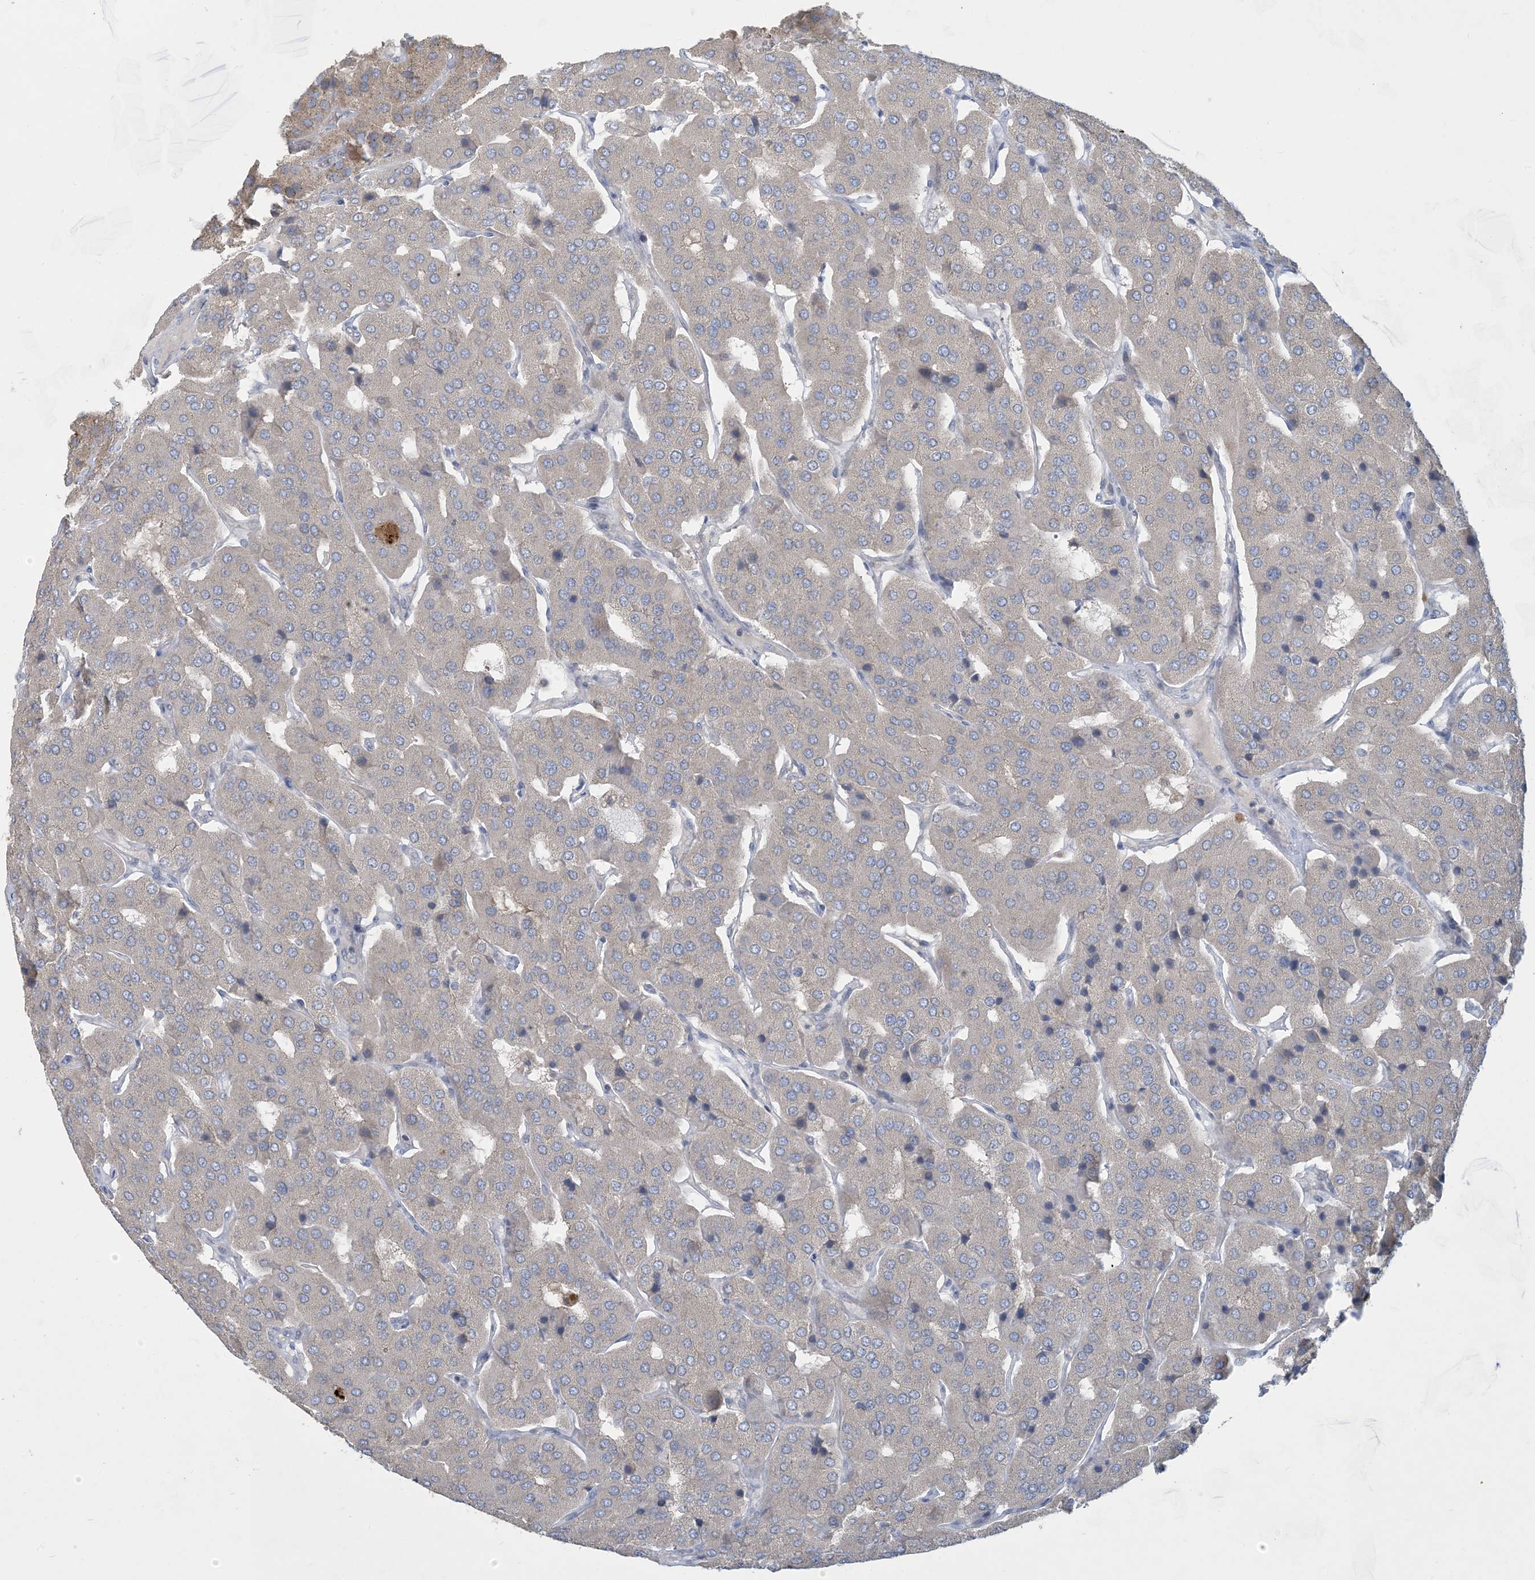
{"staining": {"intensity": "negative", "quantity": "none", "location": "none"}, "tissue": "parathyroid gland", "cell_type": "Glandular cells", "image_type": "normal", "snomed": [{"axis": "morphology", "description": "Normal tissue, NOS"}, {"axis": "morphology", "description": "Adenoma, NOS"}, {"axis": "topography", "description": "Parathyroid gland"}], "caption": "This is a histopathology image of immunohistochemistry staining of benign parathyroid gland, which shows no staining in glandular cells. (Brightfield microscopy of DAB immunohistochemistry at high magnification).", "gene": "CCDC14", "patient": {"sex": "female", "age": 86}}